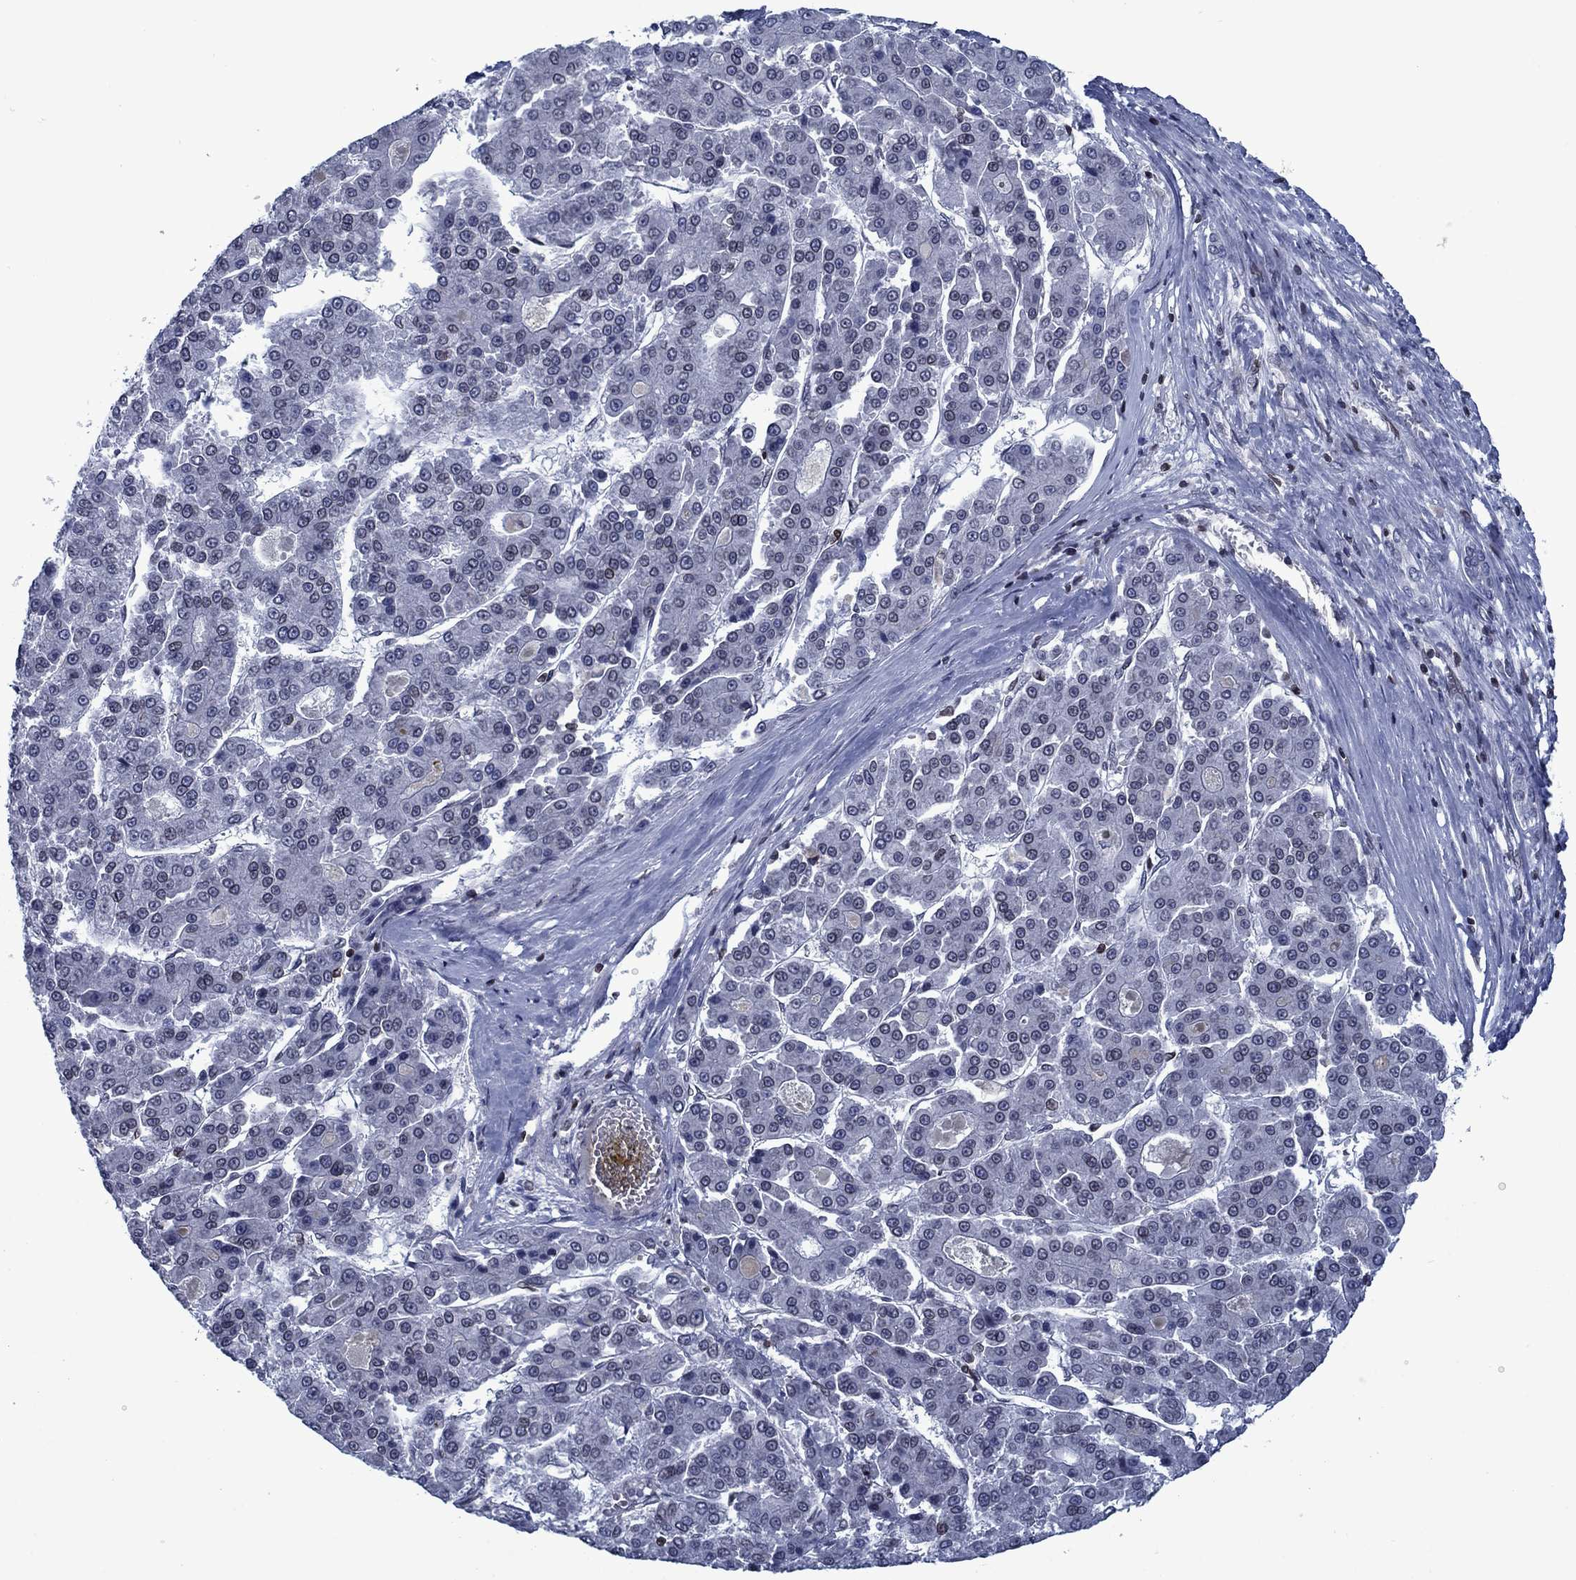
{"staining": {"intensity": "negative", "quantity": "none", "location": "none"}, "tissue": "liver cancer", "cell_type": "Tumor cells", "image_type": "cancer", "snomed": [{"axis": "morphology", "description": "Carcinoma, Hepatocellular, NOS"}, {"axis": "topography", "description": "Liver"}], "caption": "There is no significant positivity in tumor cells of liver cancer (hepatocellular carcinoma).", "gene": "SLA", "patient": {"sex": "male", "age": 70}}